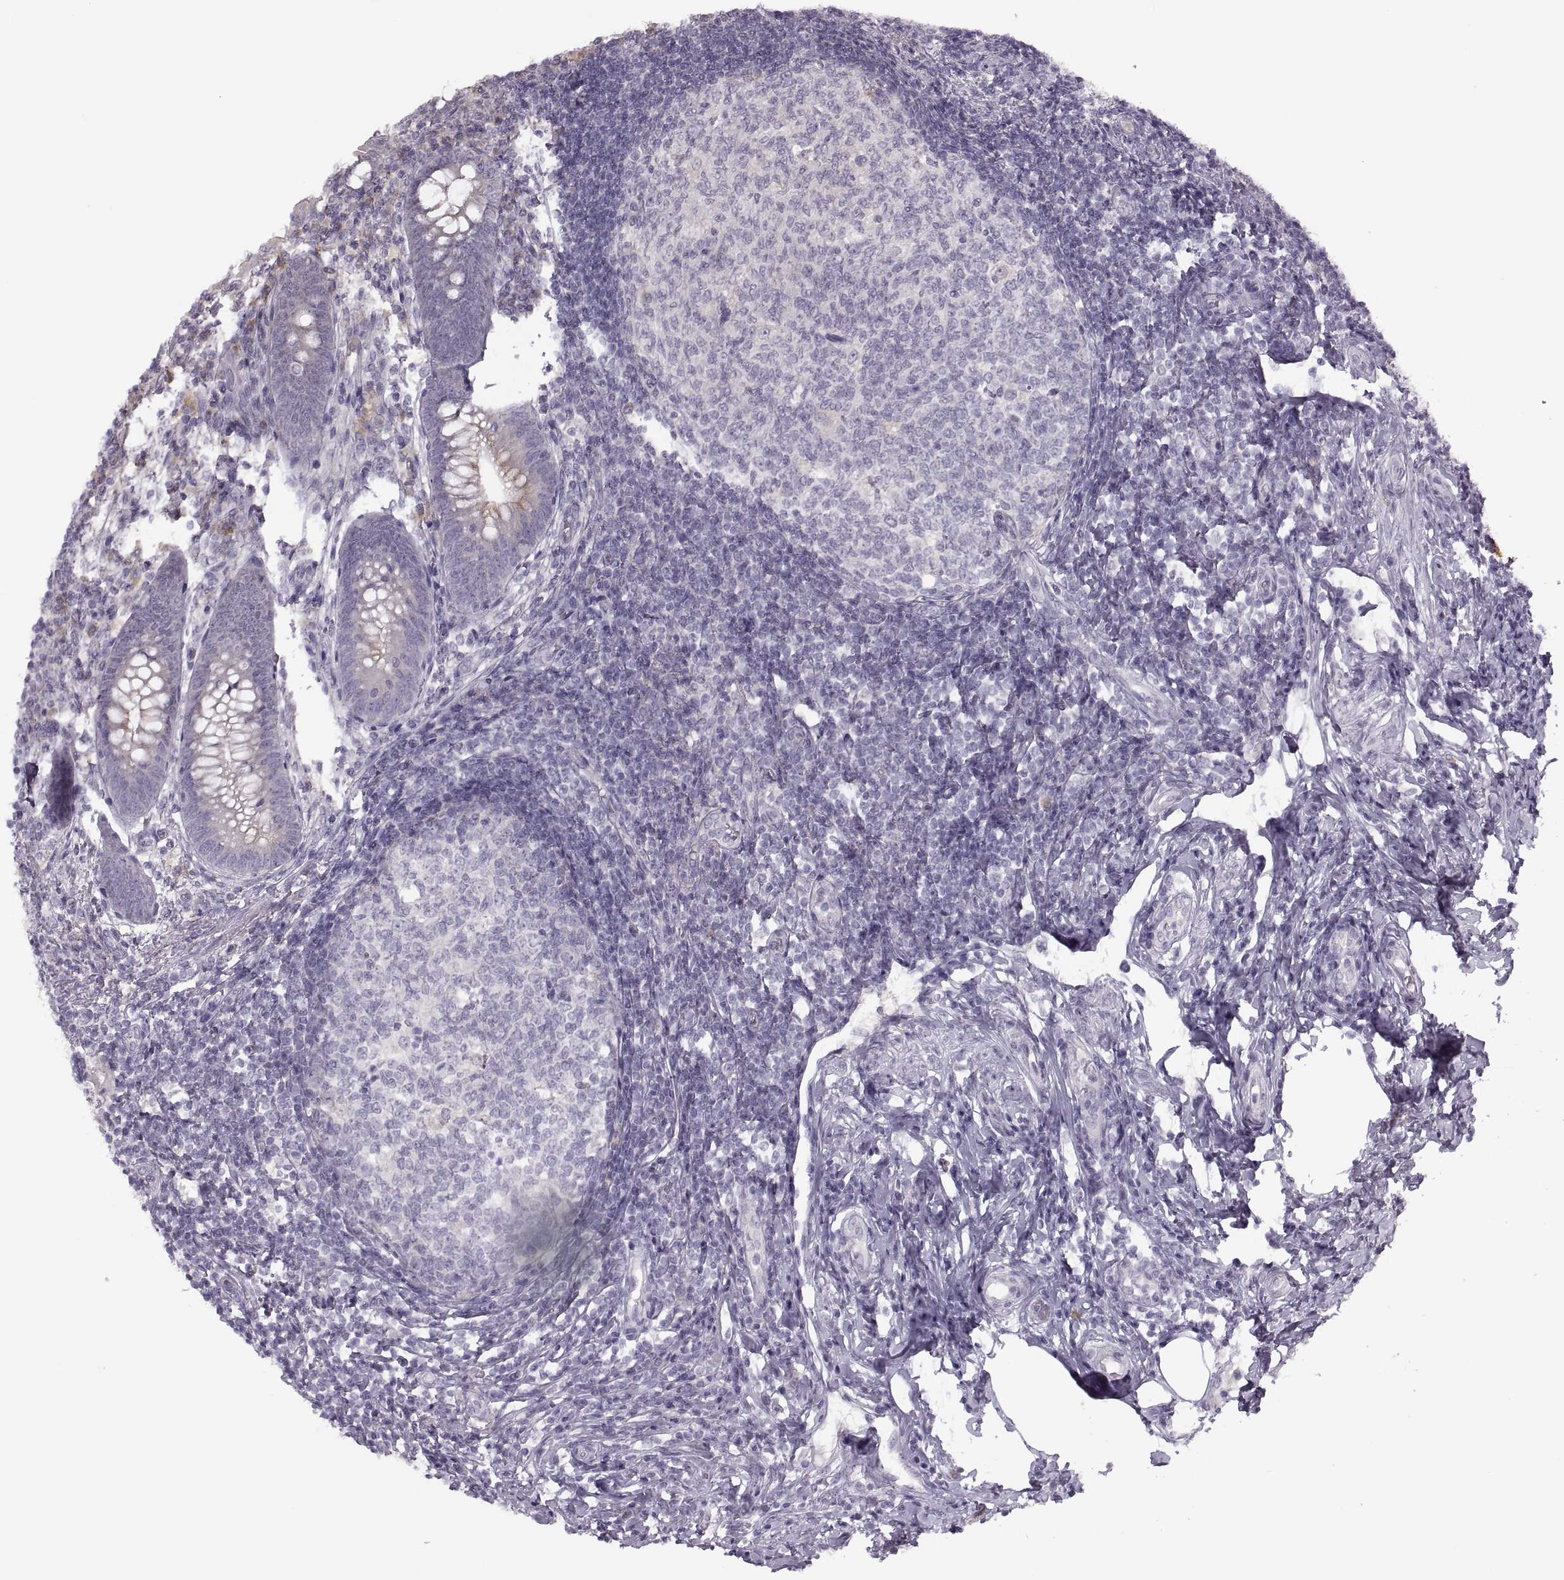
{"staining": {"intensity": "weak", "quantity": "25%-75%", "location": "cytoplasmic/membranous"}, "tissue": "appendix", "cell_type": "Glandular cells", "image_type": "normal", "snomed": [{"axis": "morphology", "description": "Normal tissue, NOS"}, {"axis": "morphology", "description": "Inflammation, NOS"}, {"axis": "topography", "description": "Appendix"}], "caption": "IHC (DAB (3,3'-diaminobenzidine)) staining of unremarkable appendix shows weak cytoplasmic/membranous protein positivity in approximately 25%-75% of glandular cells. The staining is performed using DAB (3,3'-diaminobenzidine) brown chromogen to label protein expression. The nuclei are counter-stained blue using hematoxylin.", "gene": "H2AP", "patient": {"sex": "male", "age": 16}}